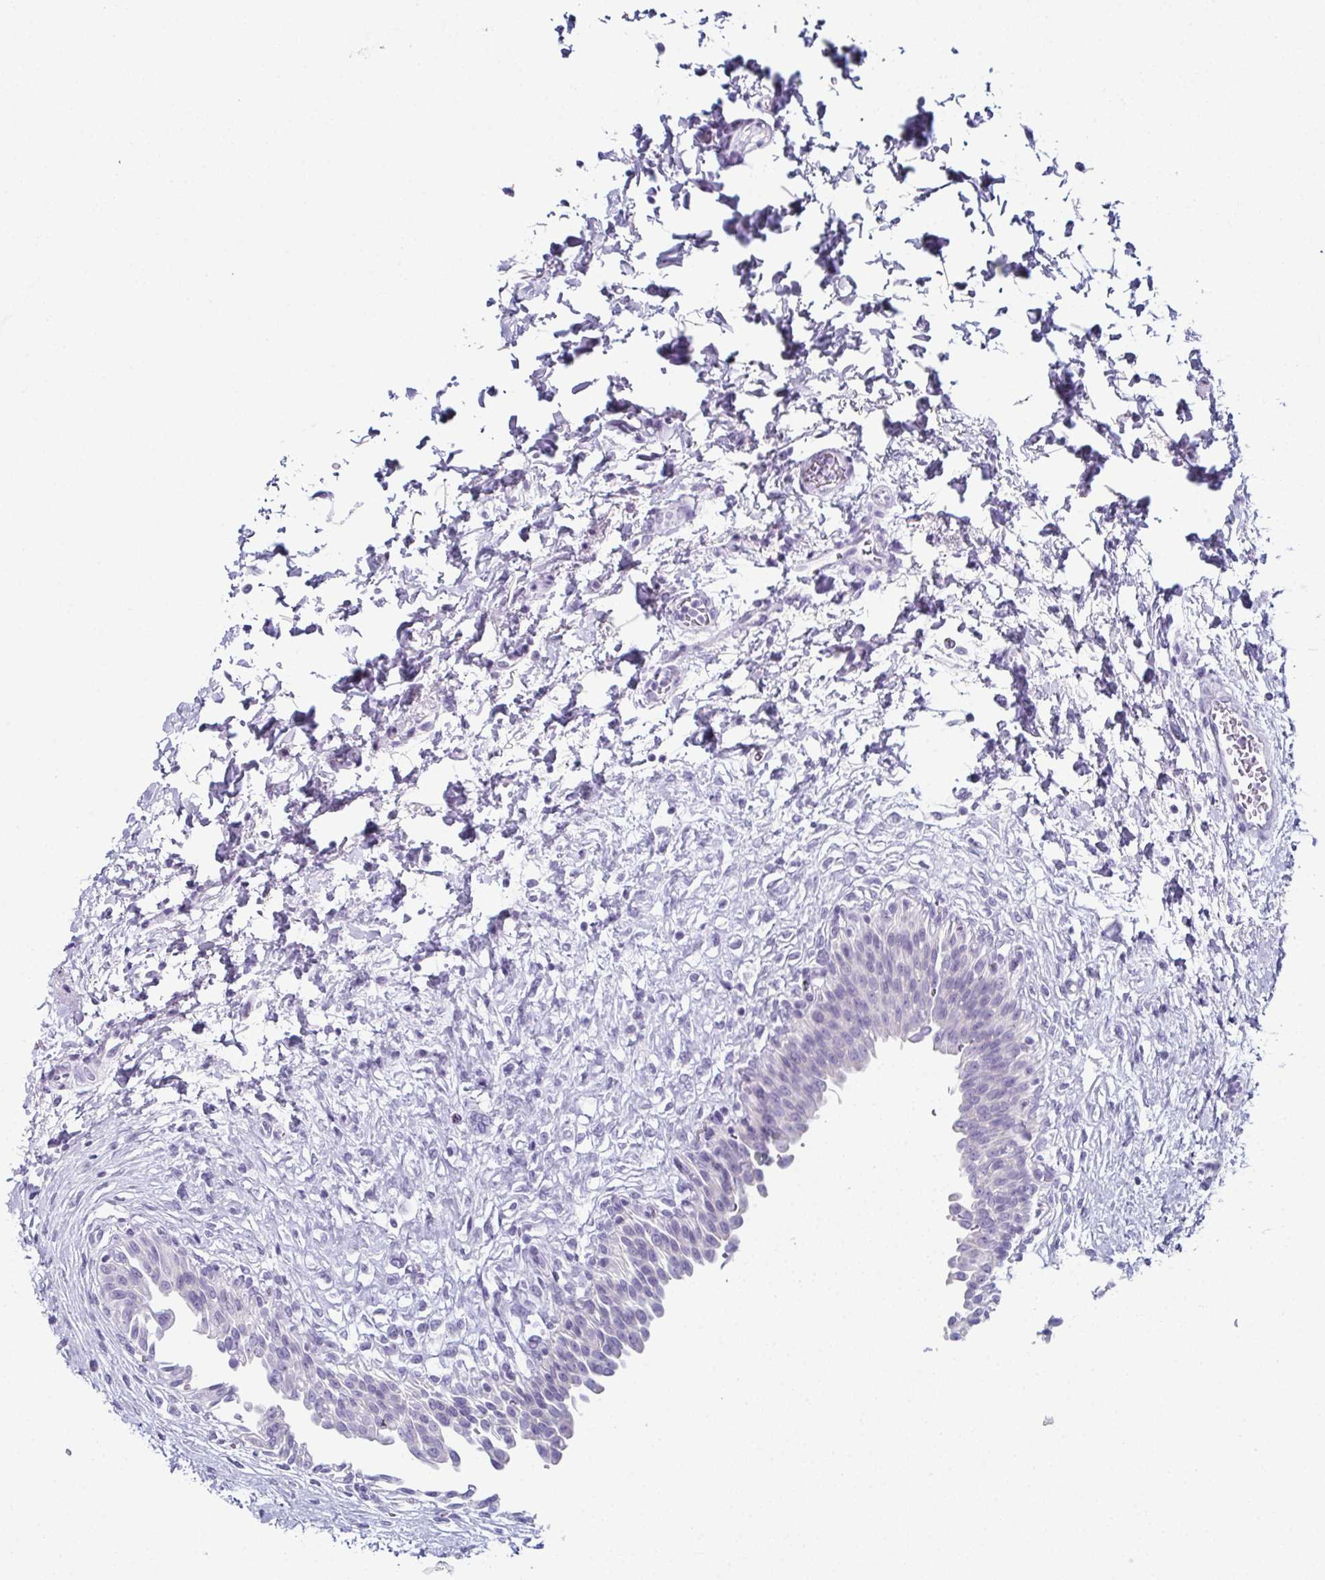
{"staining": {"intensity": "negative", "quantity": "none", "location": "none"}, "tissue": "urinary bladder", "cell_type": "Urothelial cells", "image_type": "normal", "snomed": [{"axis": "morphology", "description": "Normal tissue, NOS"}, {"axis": "topography", "description": "Urinary bladder"}], "caption": "DAB immunohistochemical staining of normal human urinary bladder displays no significant expression in urothelial cells. The staining was performed using DAB to visualize the protein expression in brown, while the nuclei were stained in blue with hematoxylin (Magnification: 20x).", "gene": "ENKUR", "patient": {"sex": "male", "age": 37}}